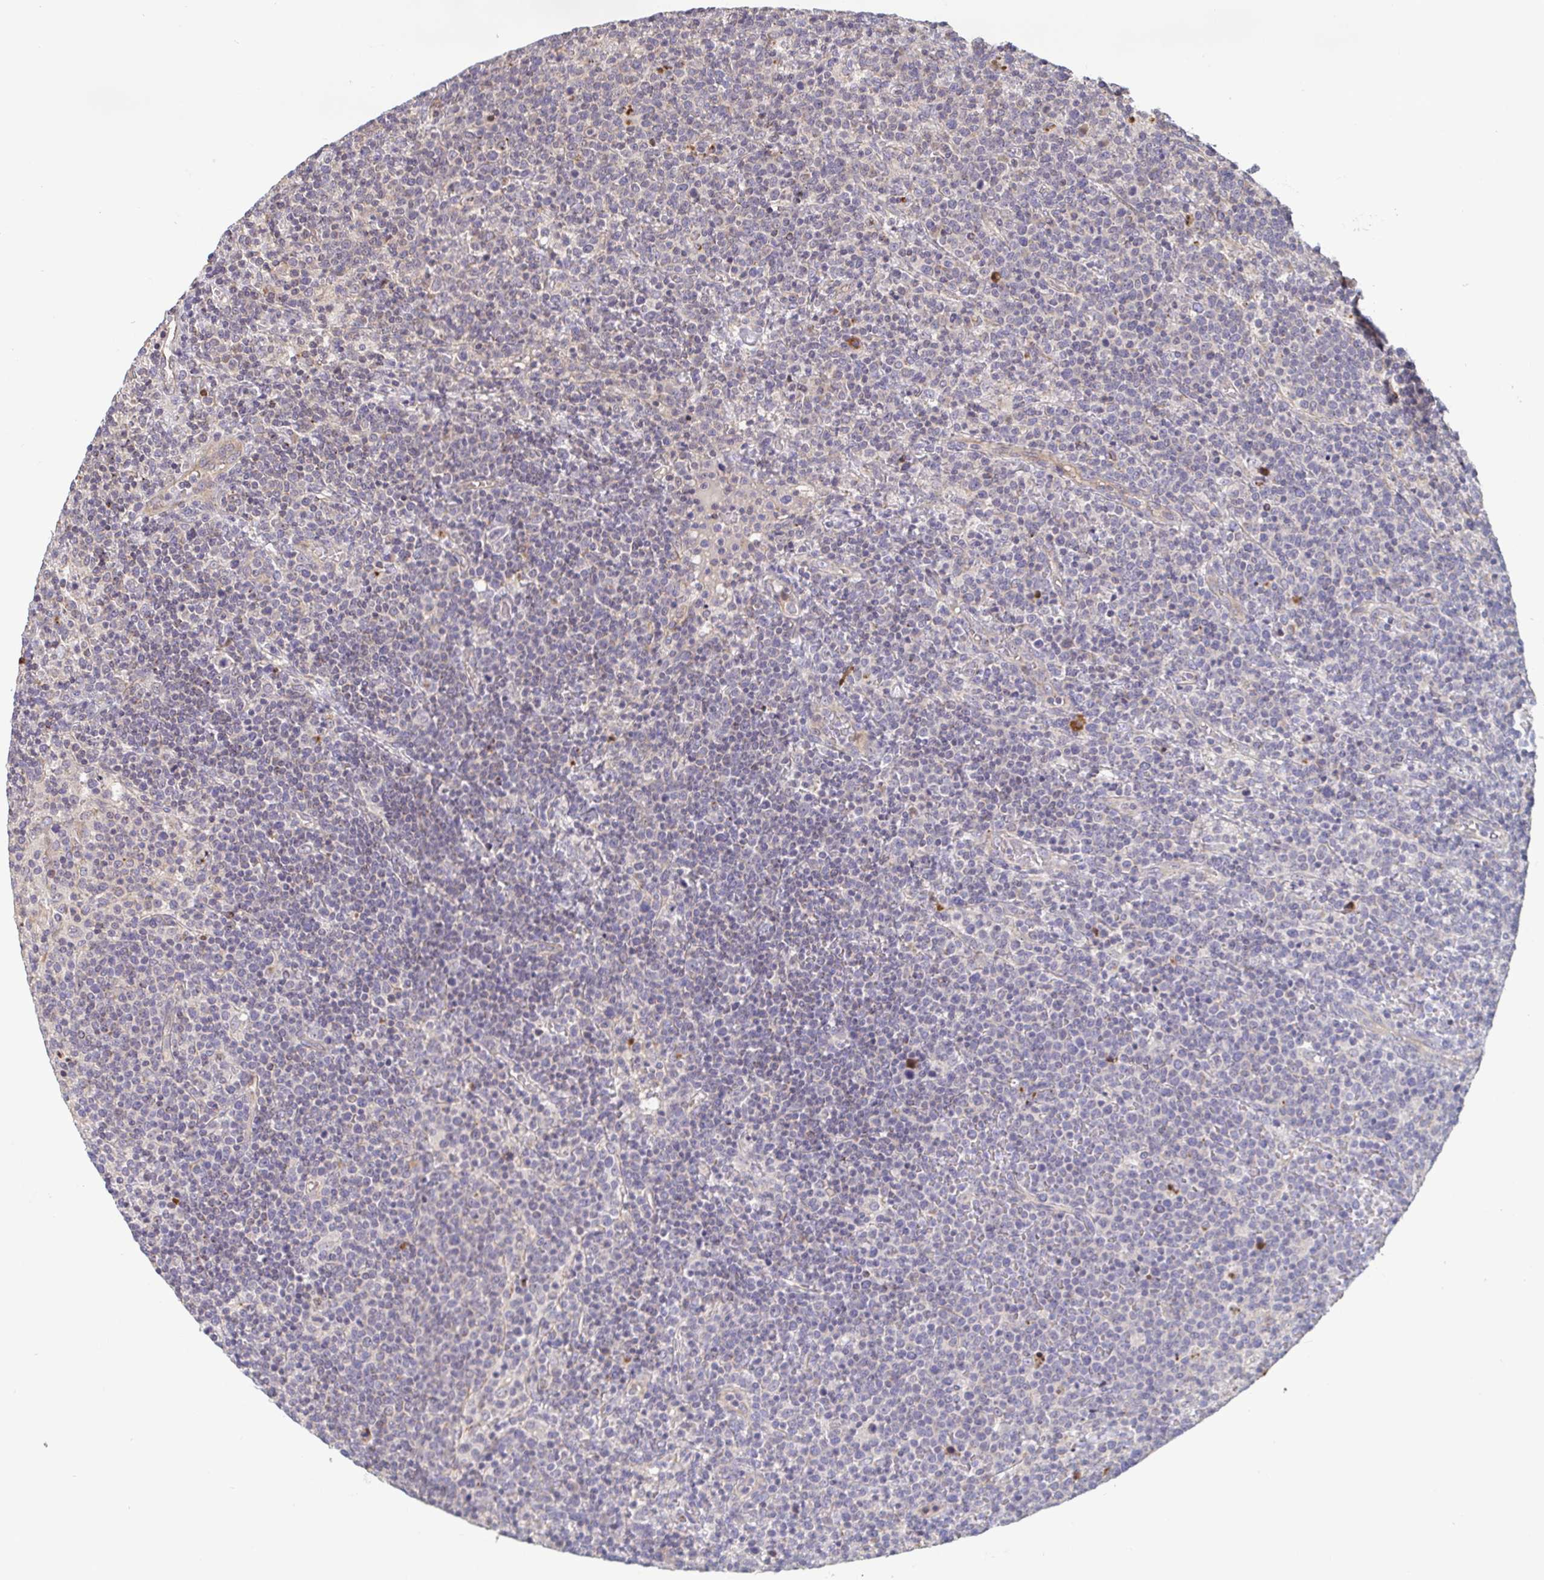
{"staining": {"intensity": "negative", "quantity": "none", "location": "none"}, "tissue": "lymphoma", "cell_type": "Tumor cells", "image_type": "cancer", "snomed": [{"axis": "morphology", "description": "Malignant lymphoma, non-Hodgkin's type, High grade"}, {"axis": "topography", "description": "Lymph node"}], "caption": "Histopathology image shows no protein staining in tumor cells of malignant lymphoma, non-Hodgkin's type (high-grade) tissue.", "gene": "OSBPL7", "patient": {"sex": "male", "age": 61}}